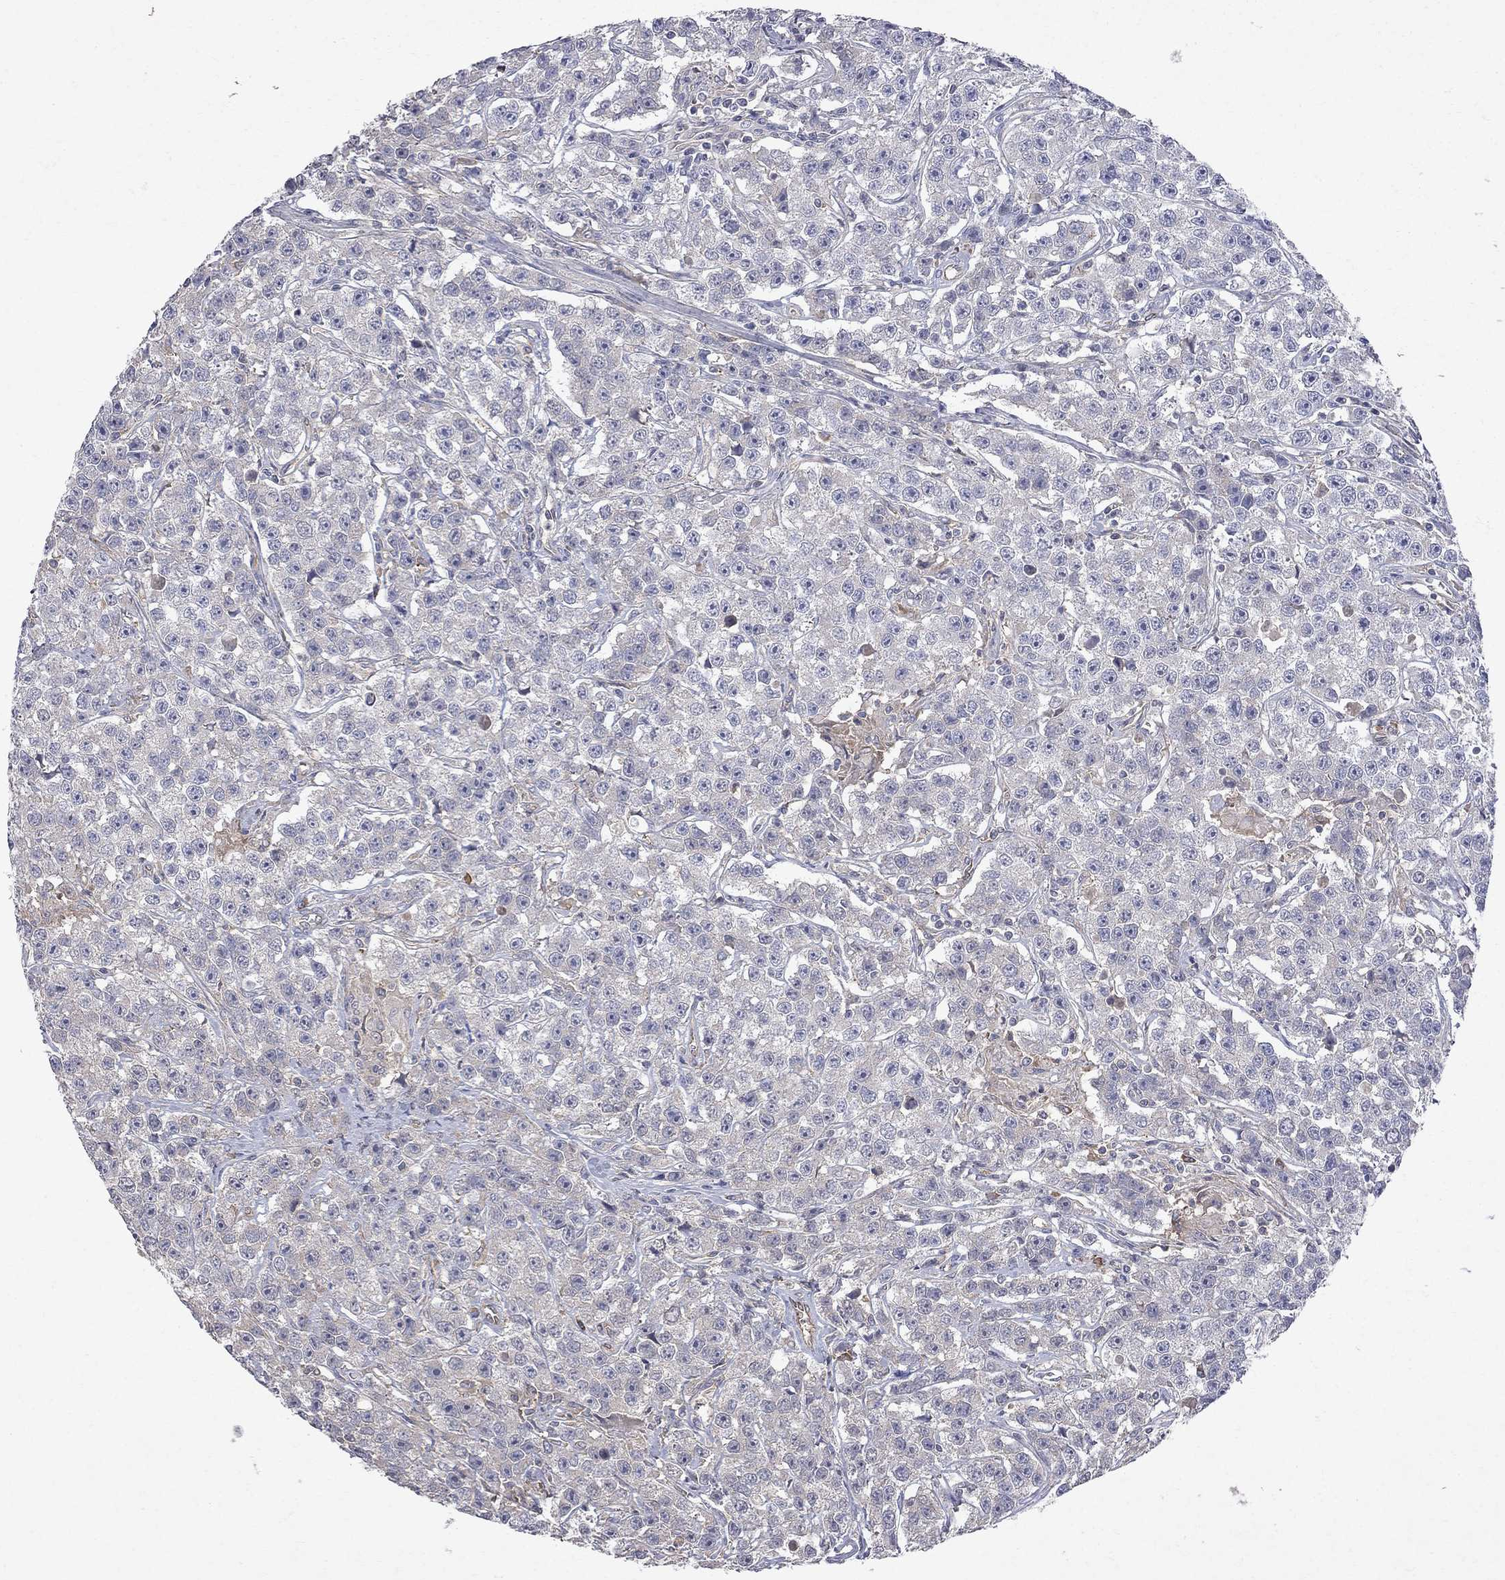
{"staining": {"intensity": "negative", "quantity": "none", "location": "none"}, "tissue": "testis cancer", "cell_type": "Tumor cells", "image_type": "cancer", "snomed": [{"axis": "morphology", "description": "Seminoma, NOS"}, {"axis": "topography", "description": "Testis"}], "caption": "A photomicrograph of human testis cancer (seminoma) is negative for staining in tumor cells.", "gene": "ABI3", "patient": {"sex": "male", "age": 59}}